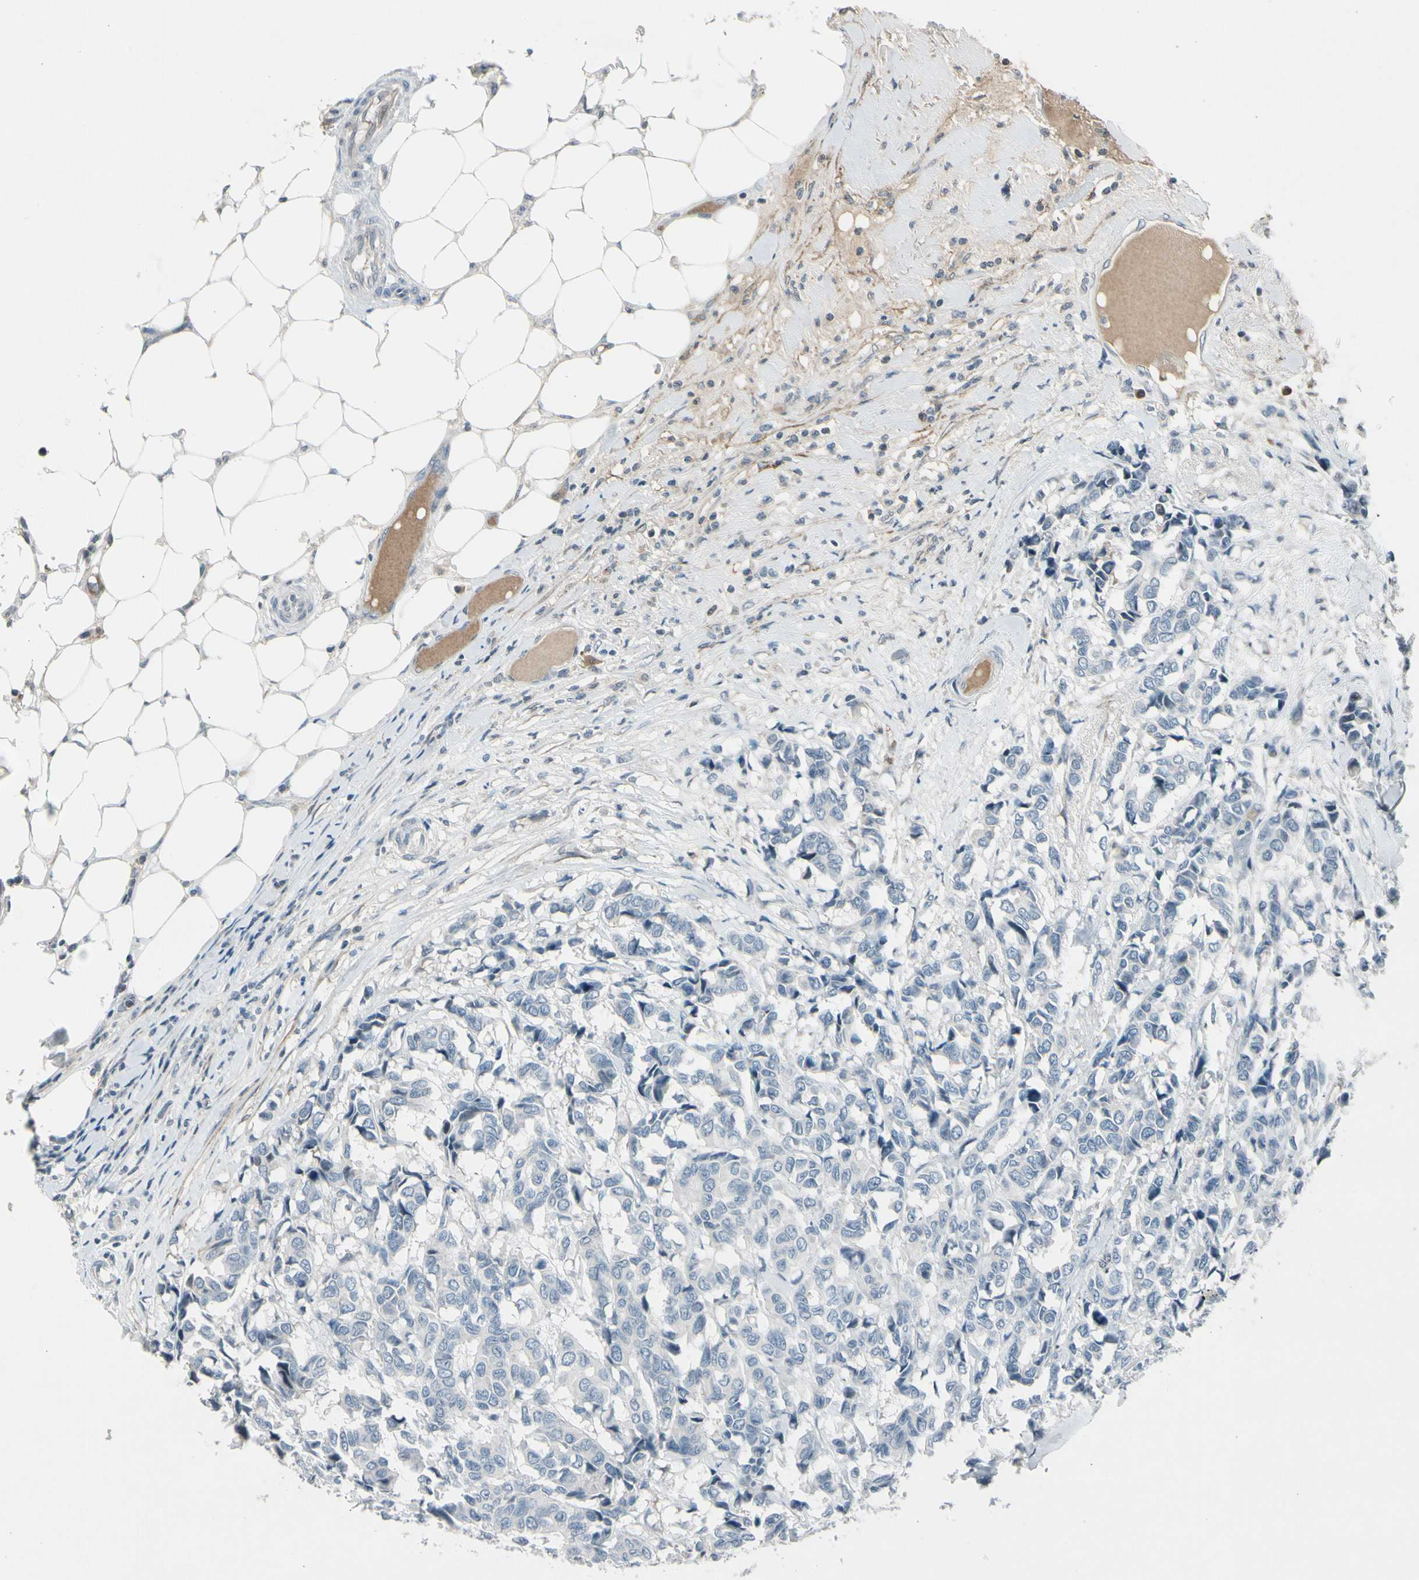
{"staining": {"intensity": "negative", "quantity": "none", "location": "none"}, "tissue": "breast cancer", "cell_type": "Tumor cells", "image_type": "cancer", "snomed": [{"axis": "morphology", "description": "Duct carcinoma"}, {"axis": "topography", "description": "Breast"}], "caption": "A high-resolution photomicrograph shows immunohistochemistry (IHC) staining of invasive ductal carcinoma (breast), which exhibits no significant positivity in tumor cells. (DAB (3,3'-diaminobenzidine) immunohistochemistry, high magnification).", "gene": "PDPN", "patient": {"sex": "female", "age": 87}}